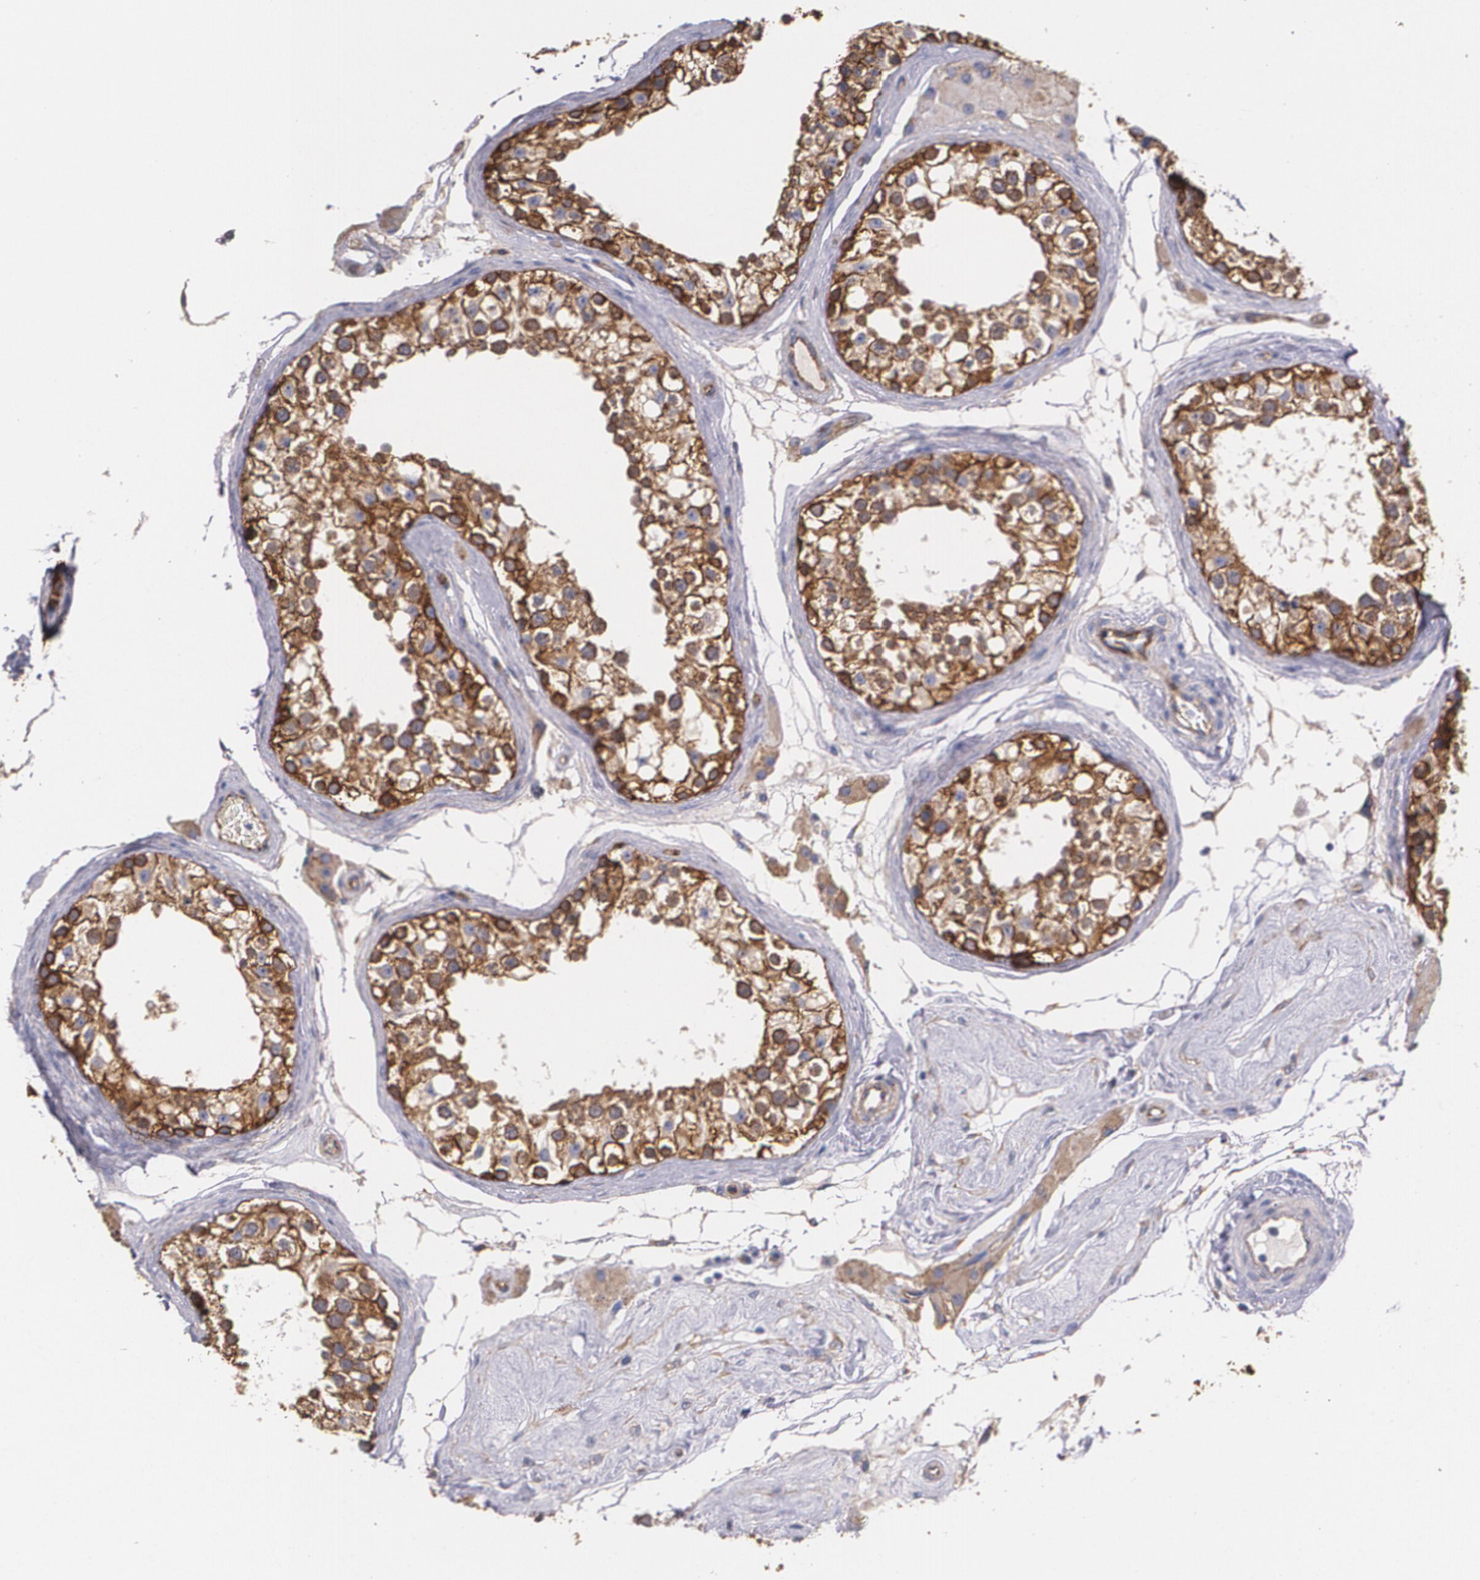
{"staining": {"intensity": "strong", "quantity": ">75%", "location": "cytoplasmic/membranous"}, "tissue": "testis", "cell_type": "Cells in seminiferous ducts", "image_type": "normal", "snomed": [{"axis": "morphology", "description": "Normal tissue, NOS"}, {"axis": "topography", "description": "Testis"}], "caption": "High-magnification brightfield microscopy of normal testis stained with DAB (brown) and counterstained with hematoxylin (blue). cells in seminiferous ducts exhibit strong cytoplasmic/membranous staining is seen in about>75% of cells. (DAB IHC with brightfield microscopy, high magnification).", "gene": "TJP1", "patient": {"sex": "male", "age": 68}}